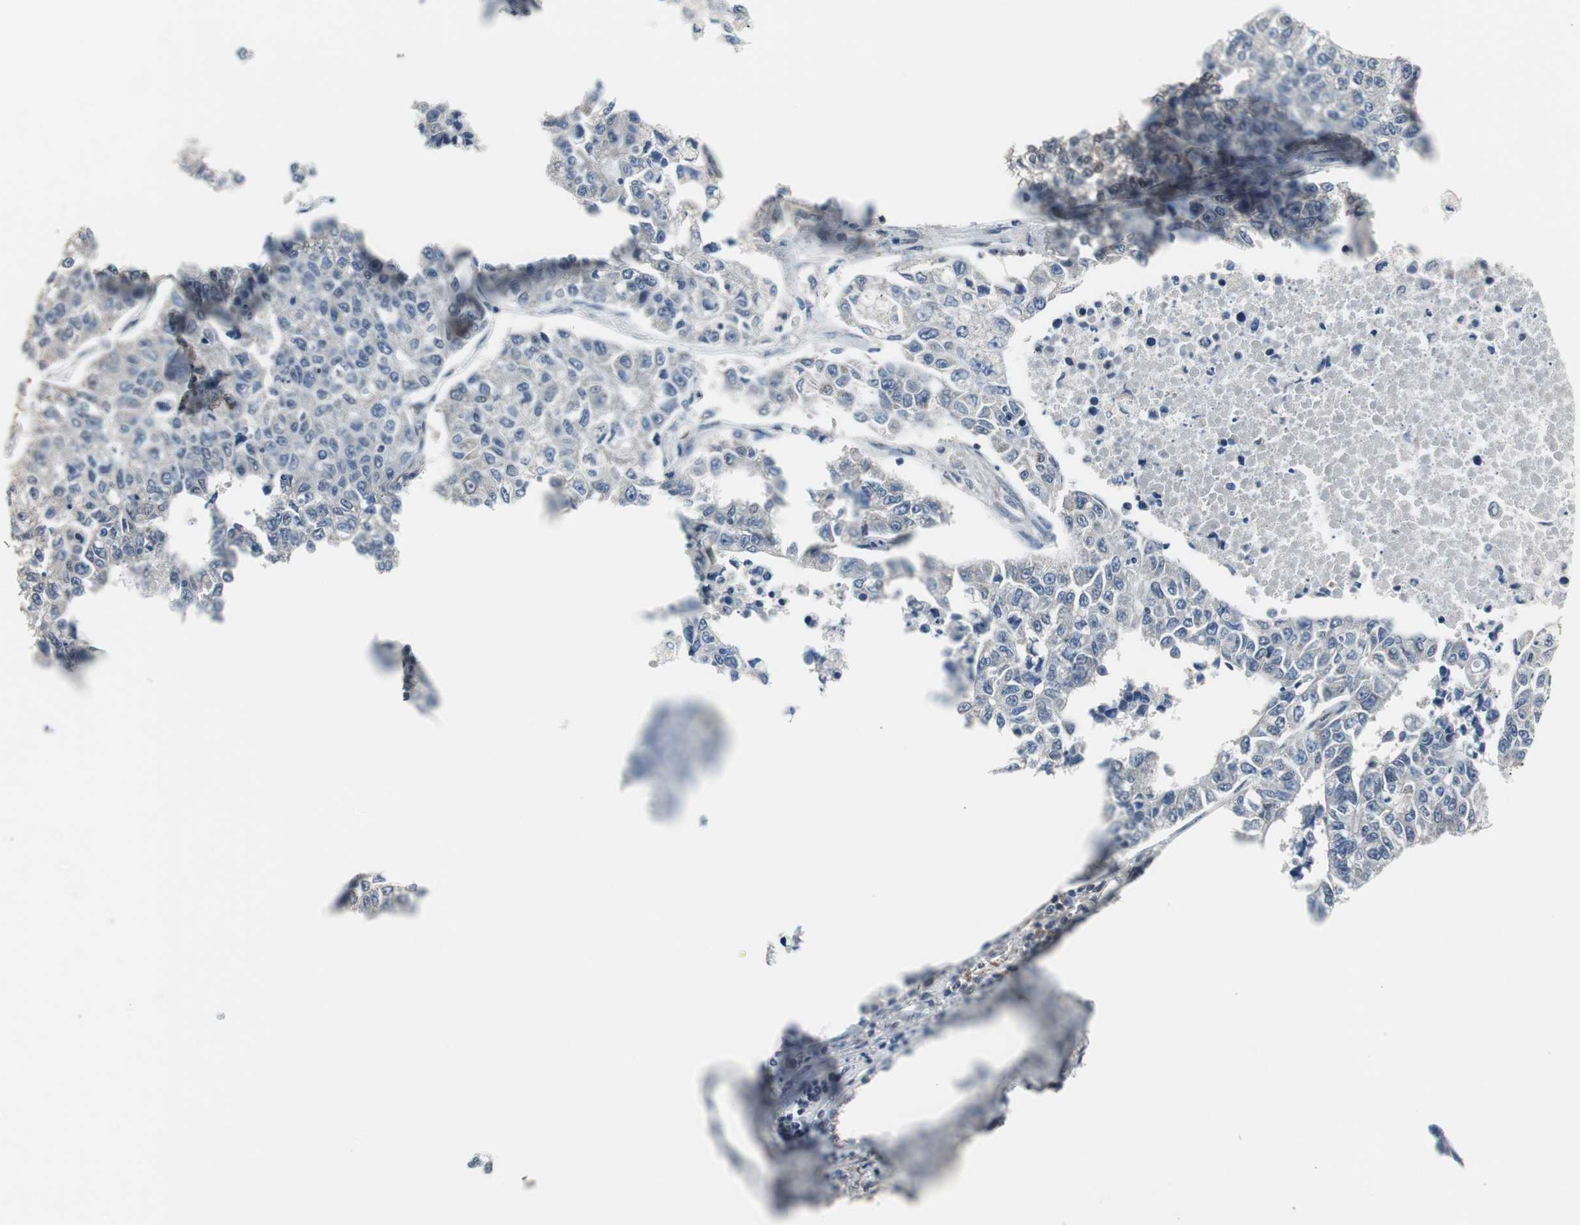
{"staining": {"intensity": "negative", "quantity": "none", "location": "none"}, "tissue": "lung cancer", "cell_type": "Tumor cells", "image_type": "cancer", "snomed": [{"axis": "morphology", "description": "Adenocarcinoma, NOS"}, {"axis": "topography", "description": "Lung"}], "caption": "Immunohistochemical staining of human lung cancer (adenocarcinoma) exhibits no significant positivity in tumor cells.", "gene": "ZHX2", "patient": {"sex": "male", "age": 49}}